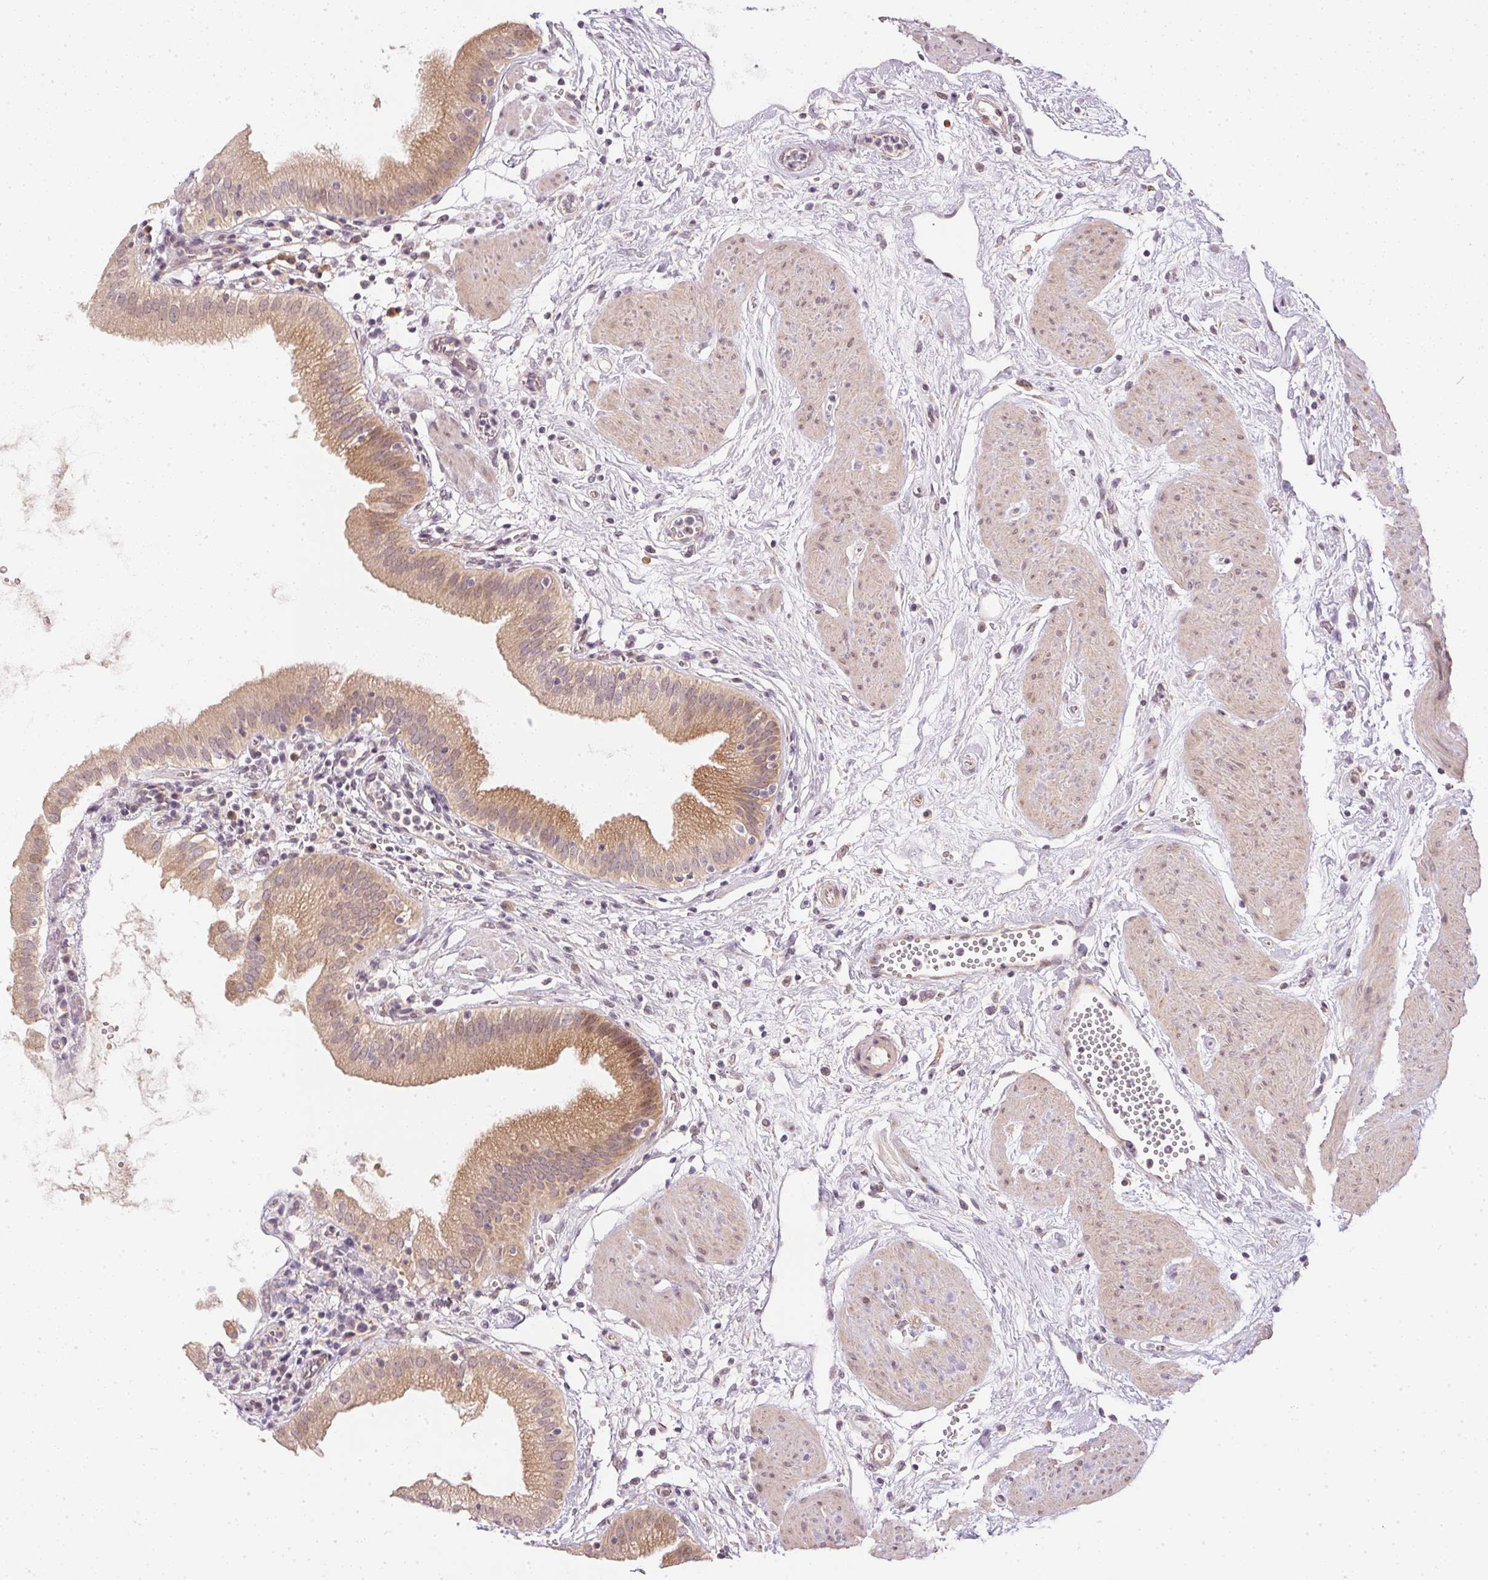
{"staining": {"intensity": "weak", "quantity": ">75%", "location": "cytoplasmic/membranous"}, "tissue": "gallbladder", "cell_type": "Glandular cells", "image_type": "normal", "snomed": [{"axis": "morphology", "description": "Normal tissue, NOS"}, {"axis": "topography", "description": "Gallbladder"}], "caption": "Normal gallbladder exhibits weak cytoplasmic/membranous staining in approximately >75% of glandular cells The protein is stained brown, and the nuclei are stained in blue (DAB IHC with brightfield microscopy, high magnification)..", "gene": "TTC23L", "patient": {"sex": "female", "age": 65}}